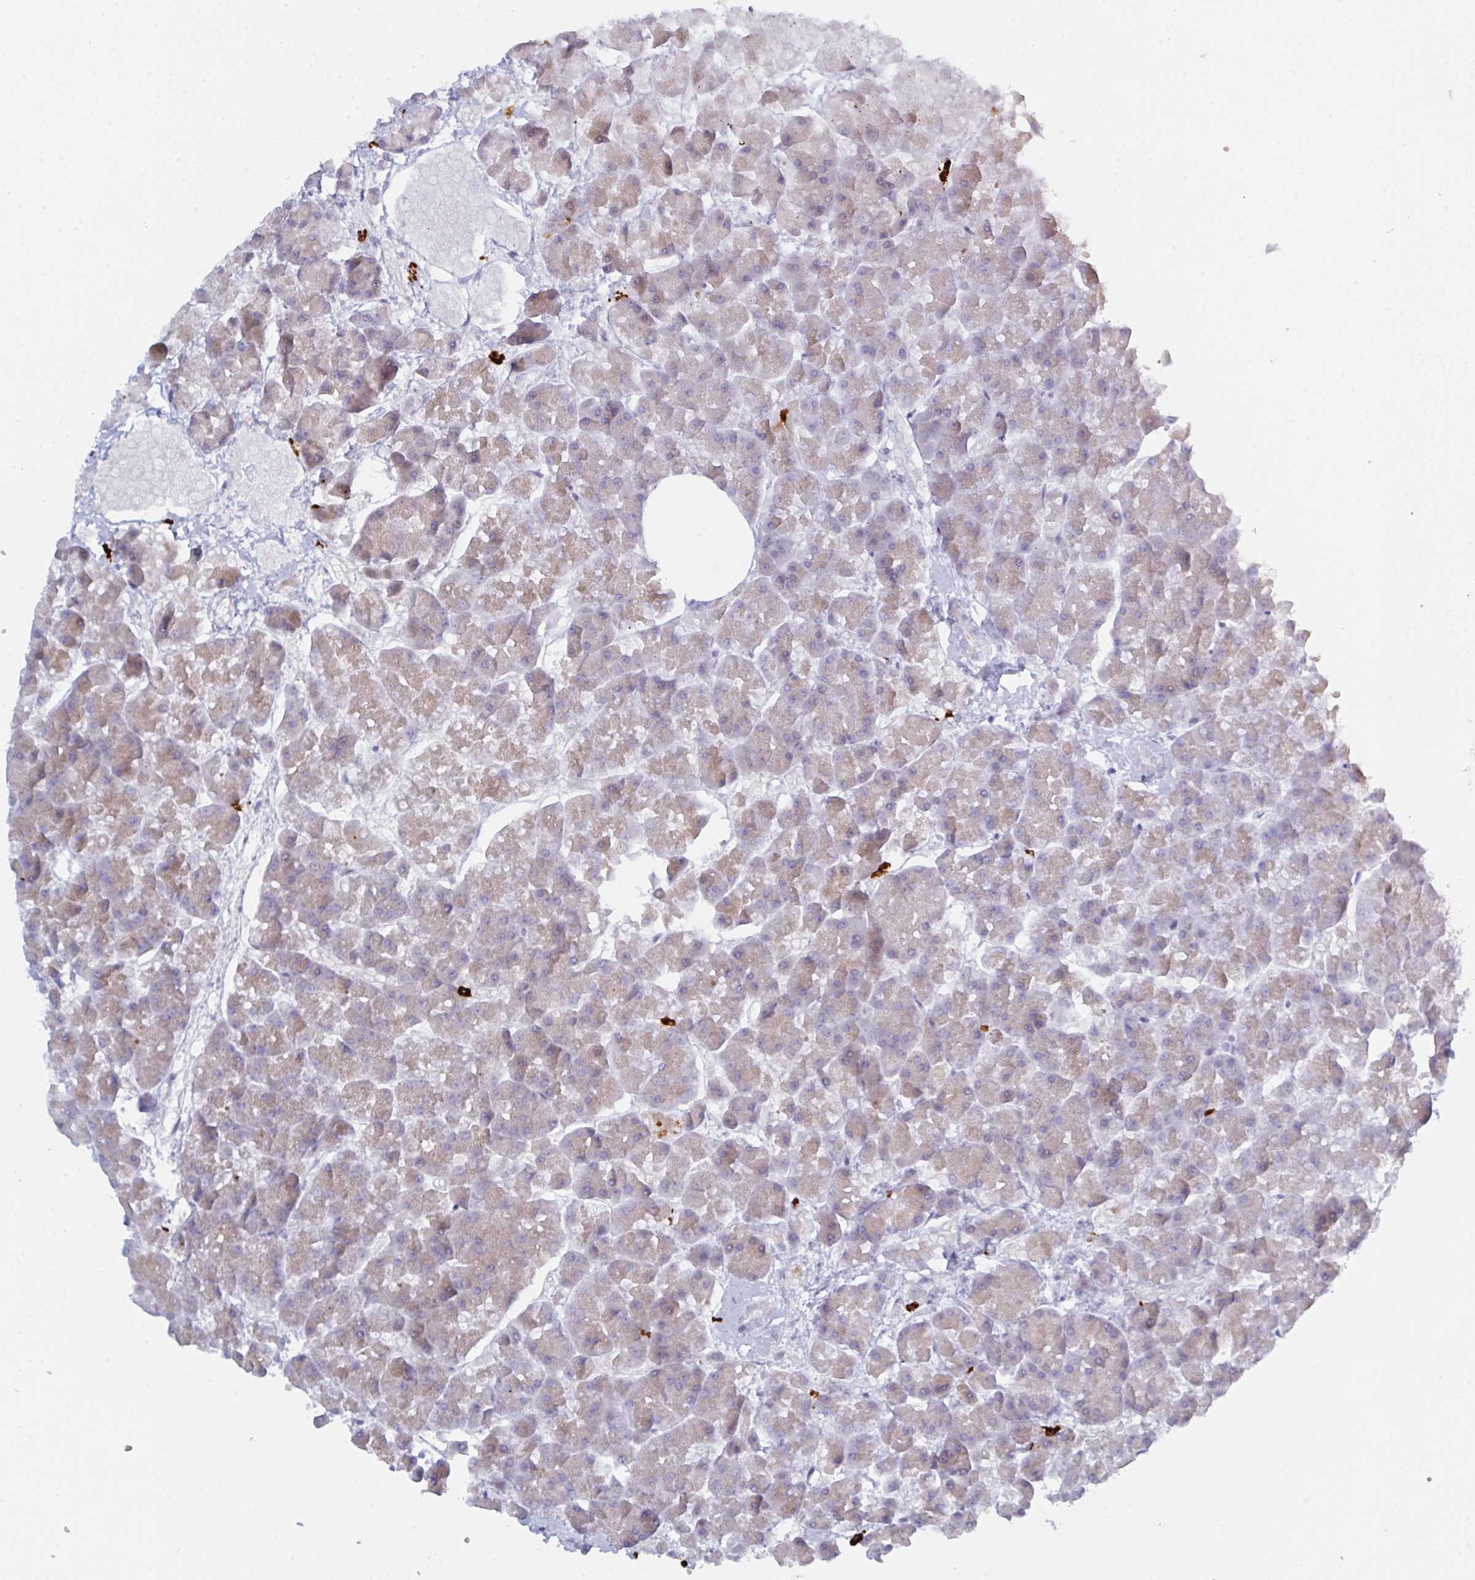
{"staining": {"intensity": "weak", "quantity": "25%-75%", "location": "cytoplasmic/membranous"}, "tissue": "pancreas", "cell_type": "Exocrine glandular cells", "image_type": "normal", "snomed": [{"axis": "morphology", "description": "Normal tissue, NOS"}, {"axis": "topography", "description": "Pancreas"}, {"axis": "topography", "description": "Peripheral nerve tissue"}], "caption": "Immunohistochemistry (IHC) of benign human pancreas displays low levels of weak cytoplasmic/membranous expression in approximately 25%-75% of exocrine glandular cells.", "gene": "ZNF684", "patient": {"sex": "male", "age": 54}}